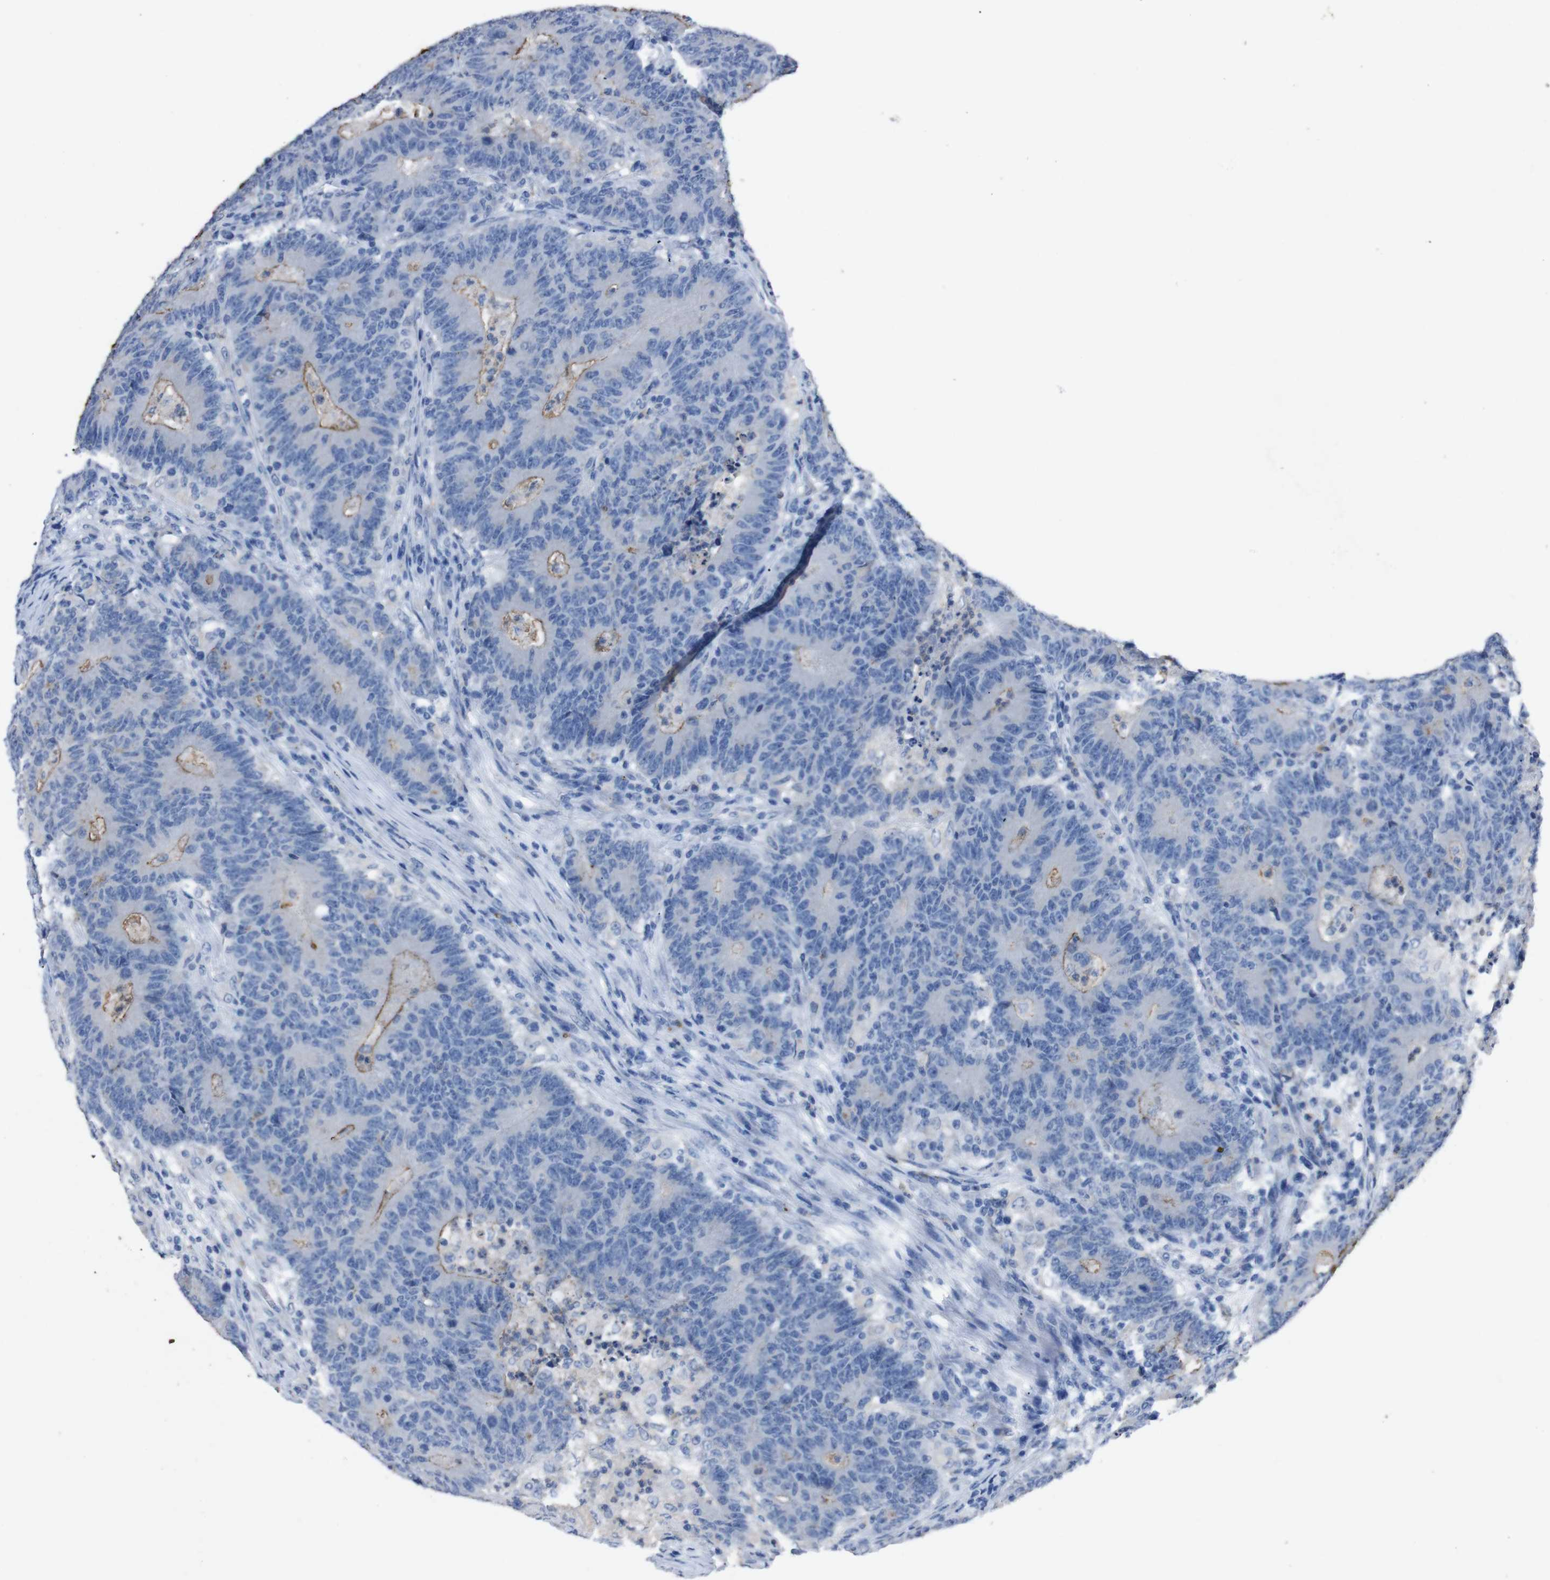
{"staining": {"intensity": "negative", "quantity": "none", "location": "none"}, "tissue": "colorectal cancer", "cell_type": "Tumor cells", "image_type": "cancer", "snomed": [{"axis": "morphology", "description": "Normal tissue, NOS"}, {"axis": "morphology", "description": "Adenocarcinoma, NOS"}, {"axis": "topography", "description": "Colon"}], "caption": "Histopathology image shows no significant protein staining in tumor cells of adenocarcinoma (colorectal). (DAB (3,3'-diaminobenzidine) IHC, high magnification).", "gene": "GJB2", "patient": {"sex": "female", "age": 75}}